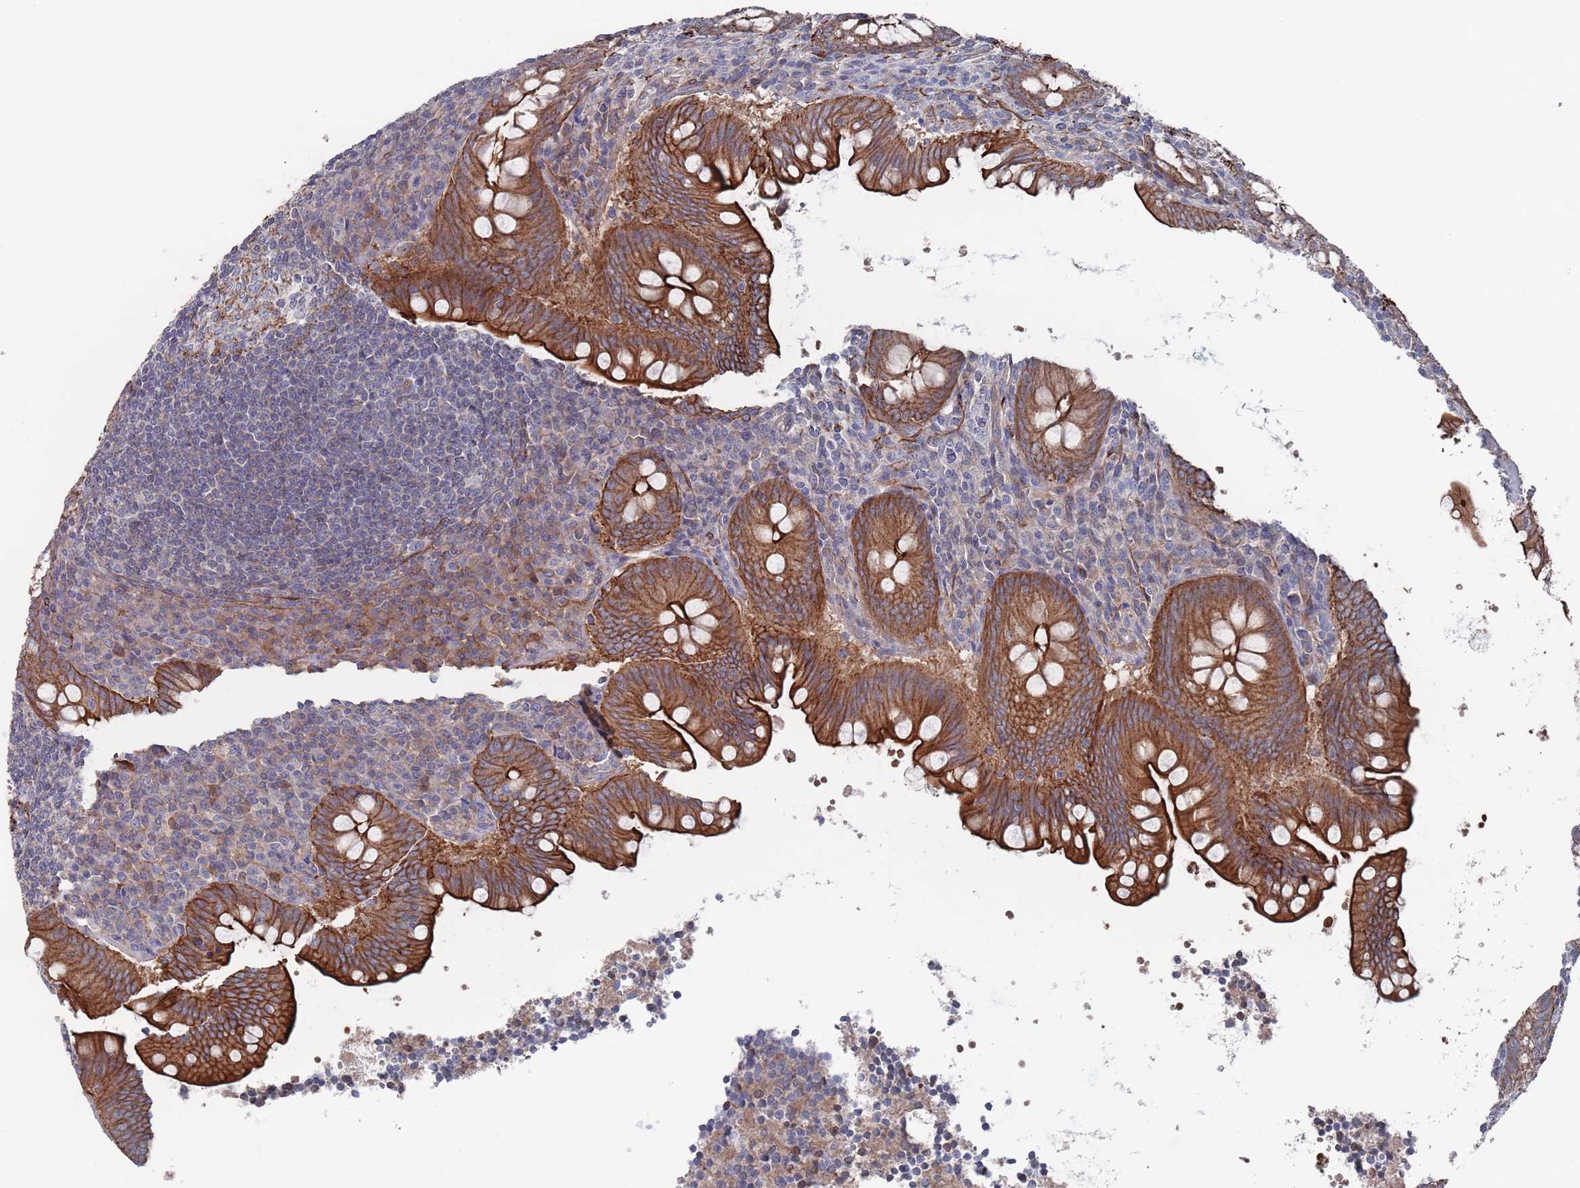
{"staining": {"intensity": "strong", "quantity": ">75%", "location": "cytoplasmic/membranous"}, "tissue": "appendix", "cell_type": "Glandular cells", "image_type": "normal", "snomed": [{"axis": "morphology", "description": "Normal tissue, NOS"}, {"axis": "topography", "description": "Appendix"}], "caption": "A brown stain shows strong cytoplasmic/membranous staining of a protein in glandular cells of benign human appendix. (DAB IHC with brightfield microscopy, high magnification).", "gene": "PLEKHA4", "patient": {"sex": "female", "age": 33}}